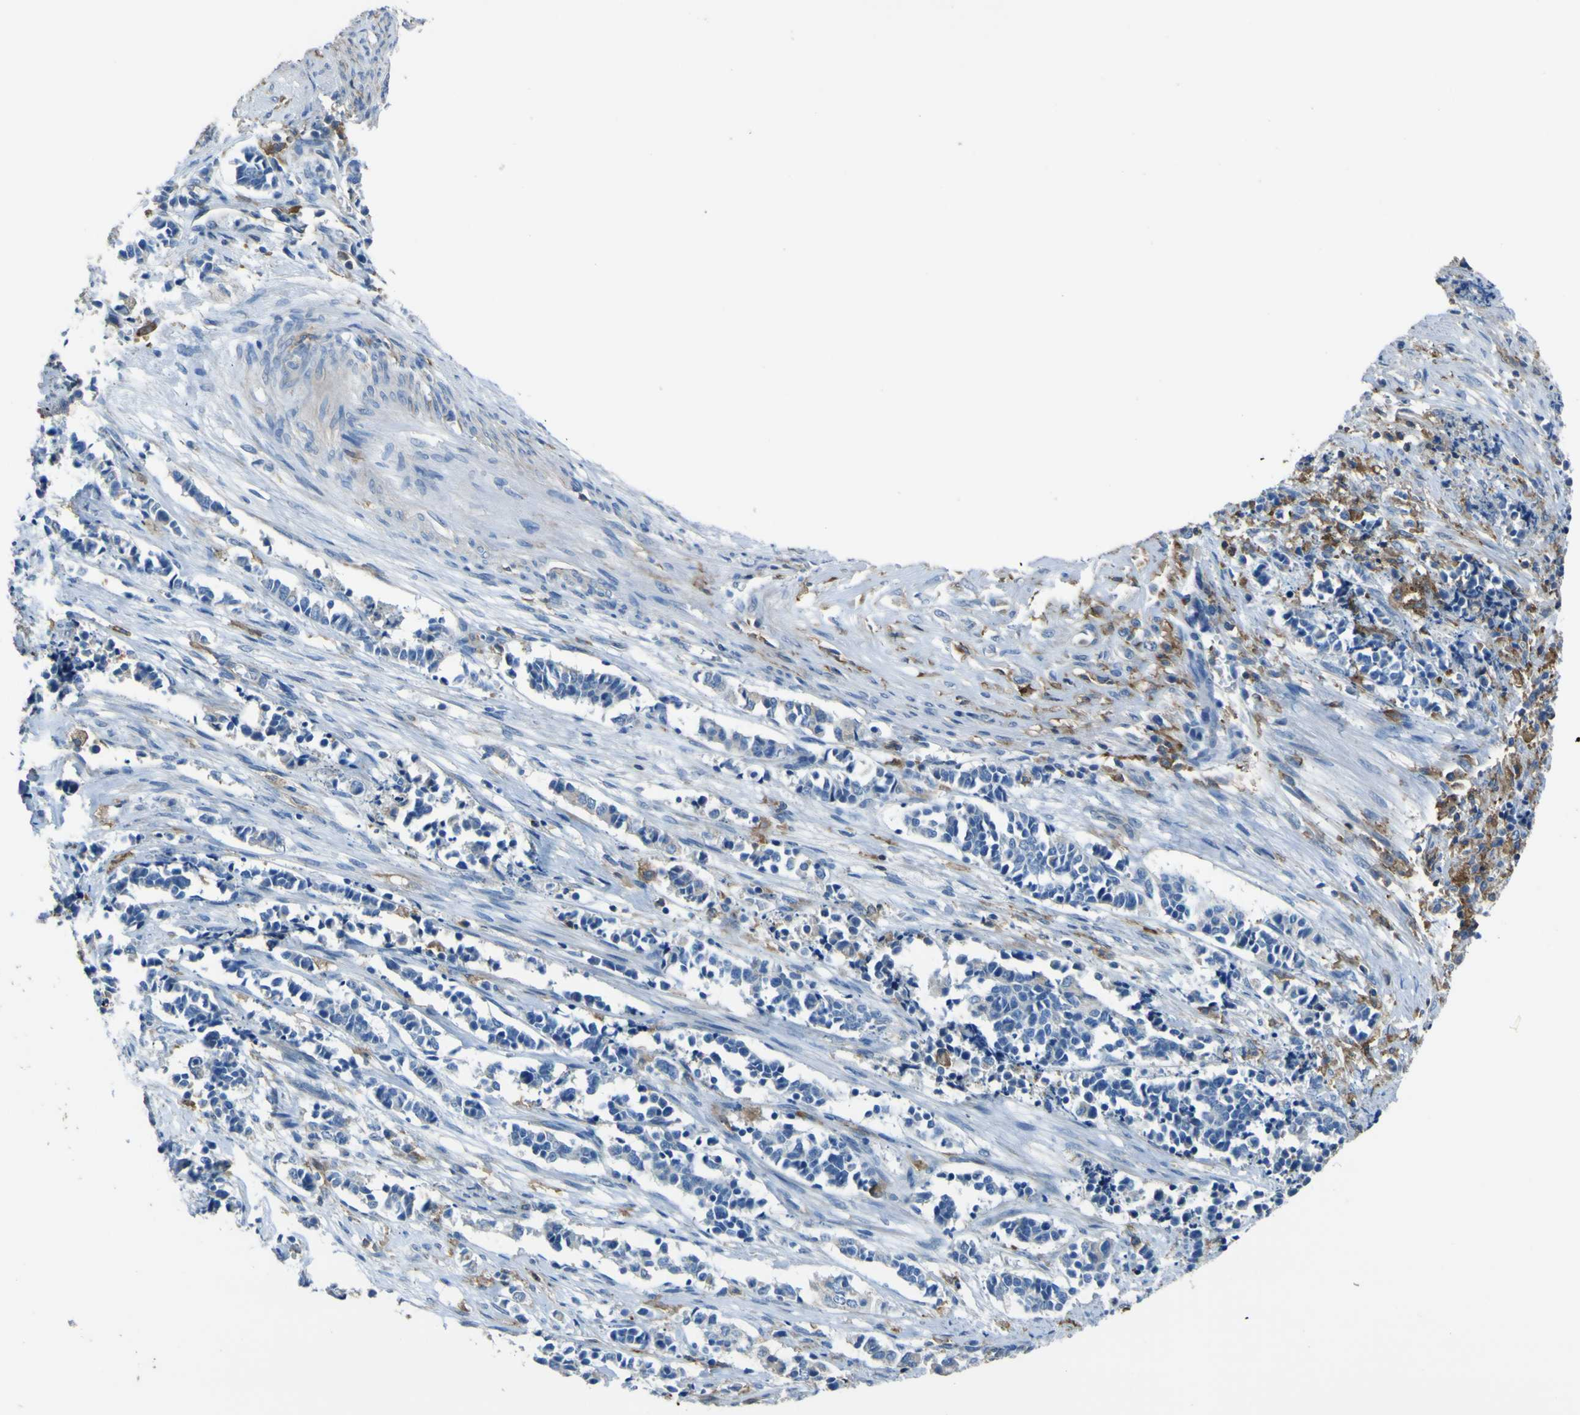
{"staining": {"intensity": "negative", "quantity": "none", "location": "none"}, "tissue": "cervical cancer", "cell_type": "Tumor cells", "image_type": "cancer", "snomed": [{"axis": "morphology", "description": "Normal tissue, NOS"}, {"axis": "morphology", "description": "Squamous cell carcinoma, NOS"}, {"axis": "topography", "description": "Cervix"}], "caption": "Image shows no protein staining in tumor cells of cervical squamous cell carcinoma tissue.", "gene": "LAIR1", "patient": {"sex": "female", "age": 35}}